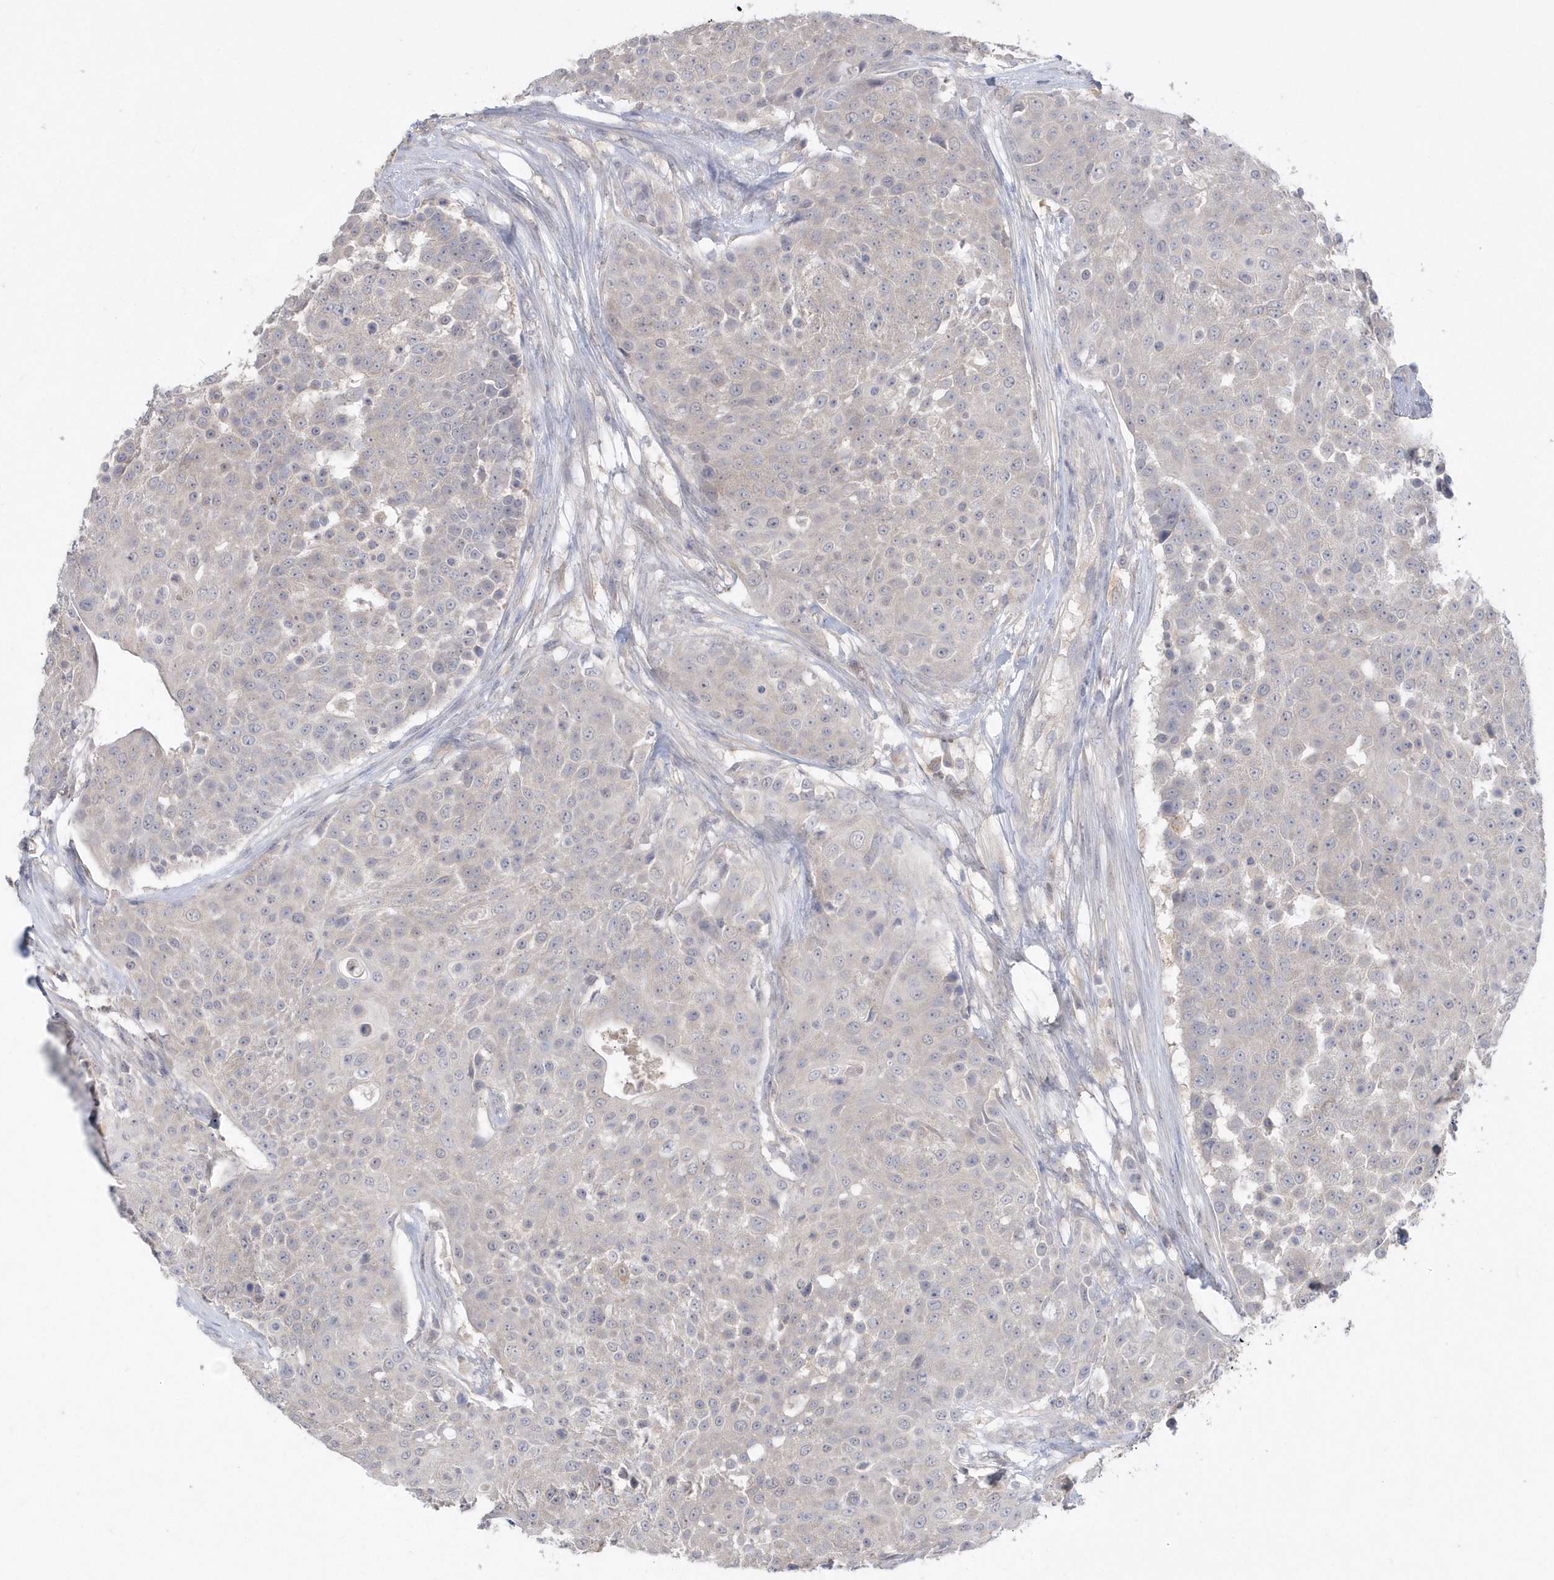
{"staining": {"intensity": "negative", "quantity": "none", "location": "none"}, "tissue": "urothelial cancer", "cell_type": "Tumor cells", "image_type": "cancer", "snomed": [{"axis": "morphology", "description": "Urothelial carcinoma, High grade"}, {"axis": "topography", "description": "Urinary bladder"}], "caption": "High magnification brightfield microscopy of high-grade urothelial carcinoma stained with DAB (3,3'-diaminobenzidine) (brown) and counterstained with hematoxylin (blue): tumor cells show no significant staining.", "gene": "AKR7A2", "patient": {"sex": "female", "age": 63}}